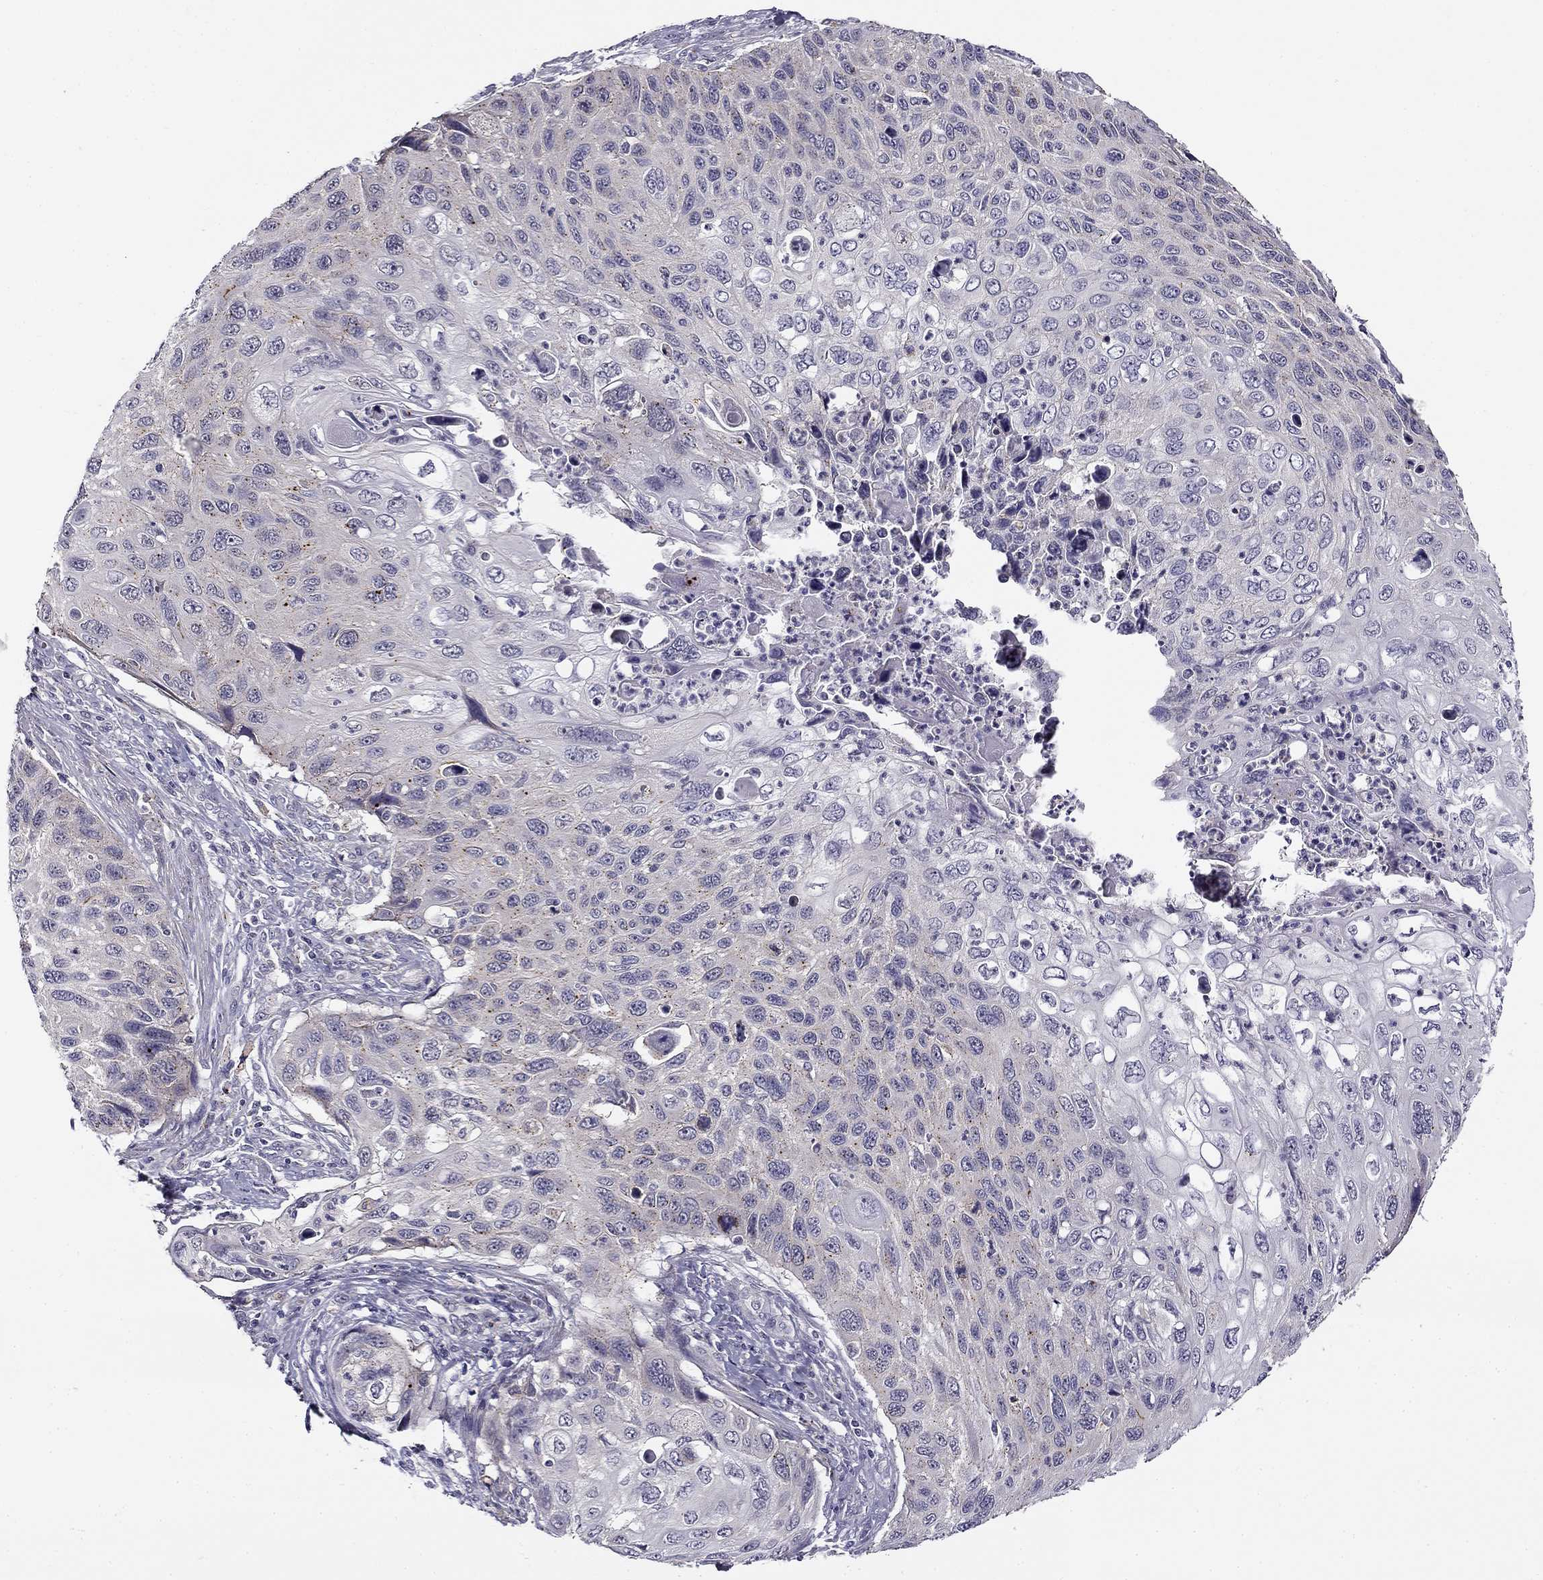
{"staining": {"intensity": "negative", "quantity": "none", "location": "none"}, "tissue": "cervical cancer", "cell_type": "Tumor cells", "image_type": "cancer", "snomed": [{"axis": "morphology", "description": "Squamous cell carcinoma, NOS"}, {"axis": "topography", "description": "Cervix"}], "caption": "There is no significant staining in tumor cells of cervical cancer. The staining is performed using DAB (3,3'-diaminobenzidine) brown chromogen with nuclei counter-stained in using hematoxylin.", "gene": "CNR1", "patient": {"sex": "female", "age": 70}}